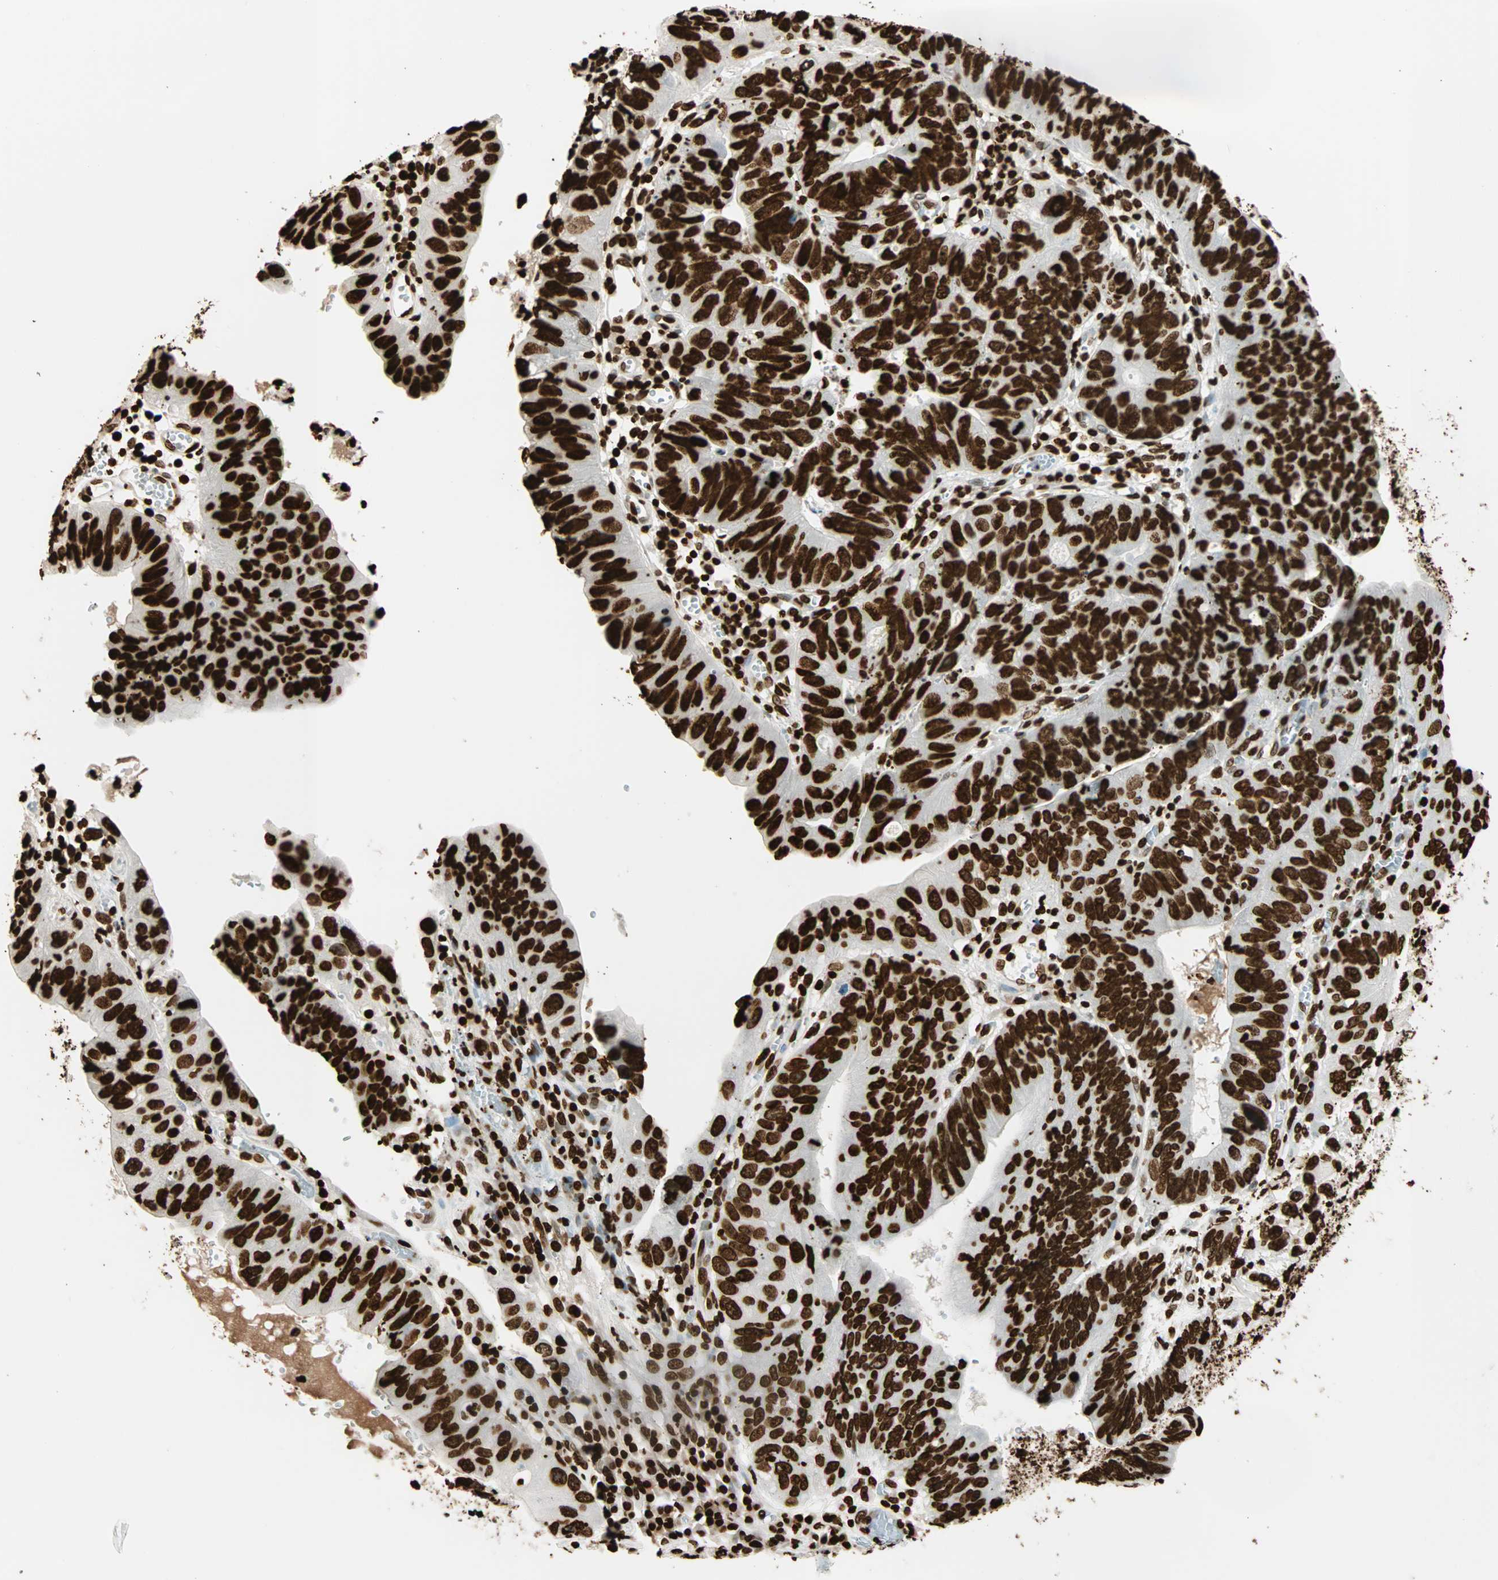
{"staining": {"intensity": "strong", "quantity": ">75%", "location": "nuclear"}, "tissue": "stomach cancer", "cell_type": "Tumor cells", "image_type": "cancer", "snomed": [{"axis": "morphology", "description": "Adenocarcinoma, NOS"}, {"axis": "topography", "description": "Stomach"}], "caption": "Strong nuclear protein expression is present in about >75% of tumor cells in stomach adenocarcinoma.", "gene": "GLI2", "patient": {"sex": "male", "age": 59}}